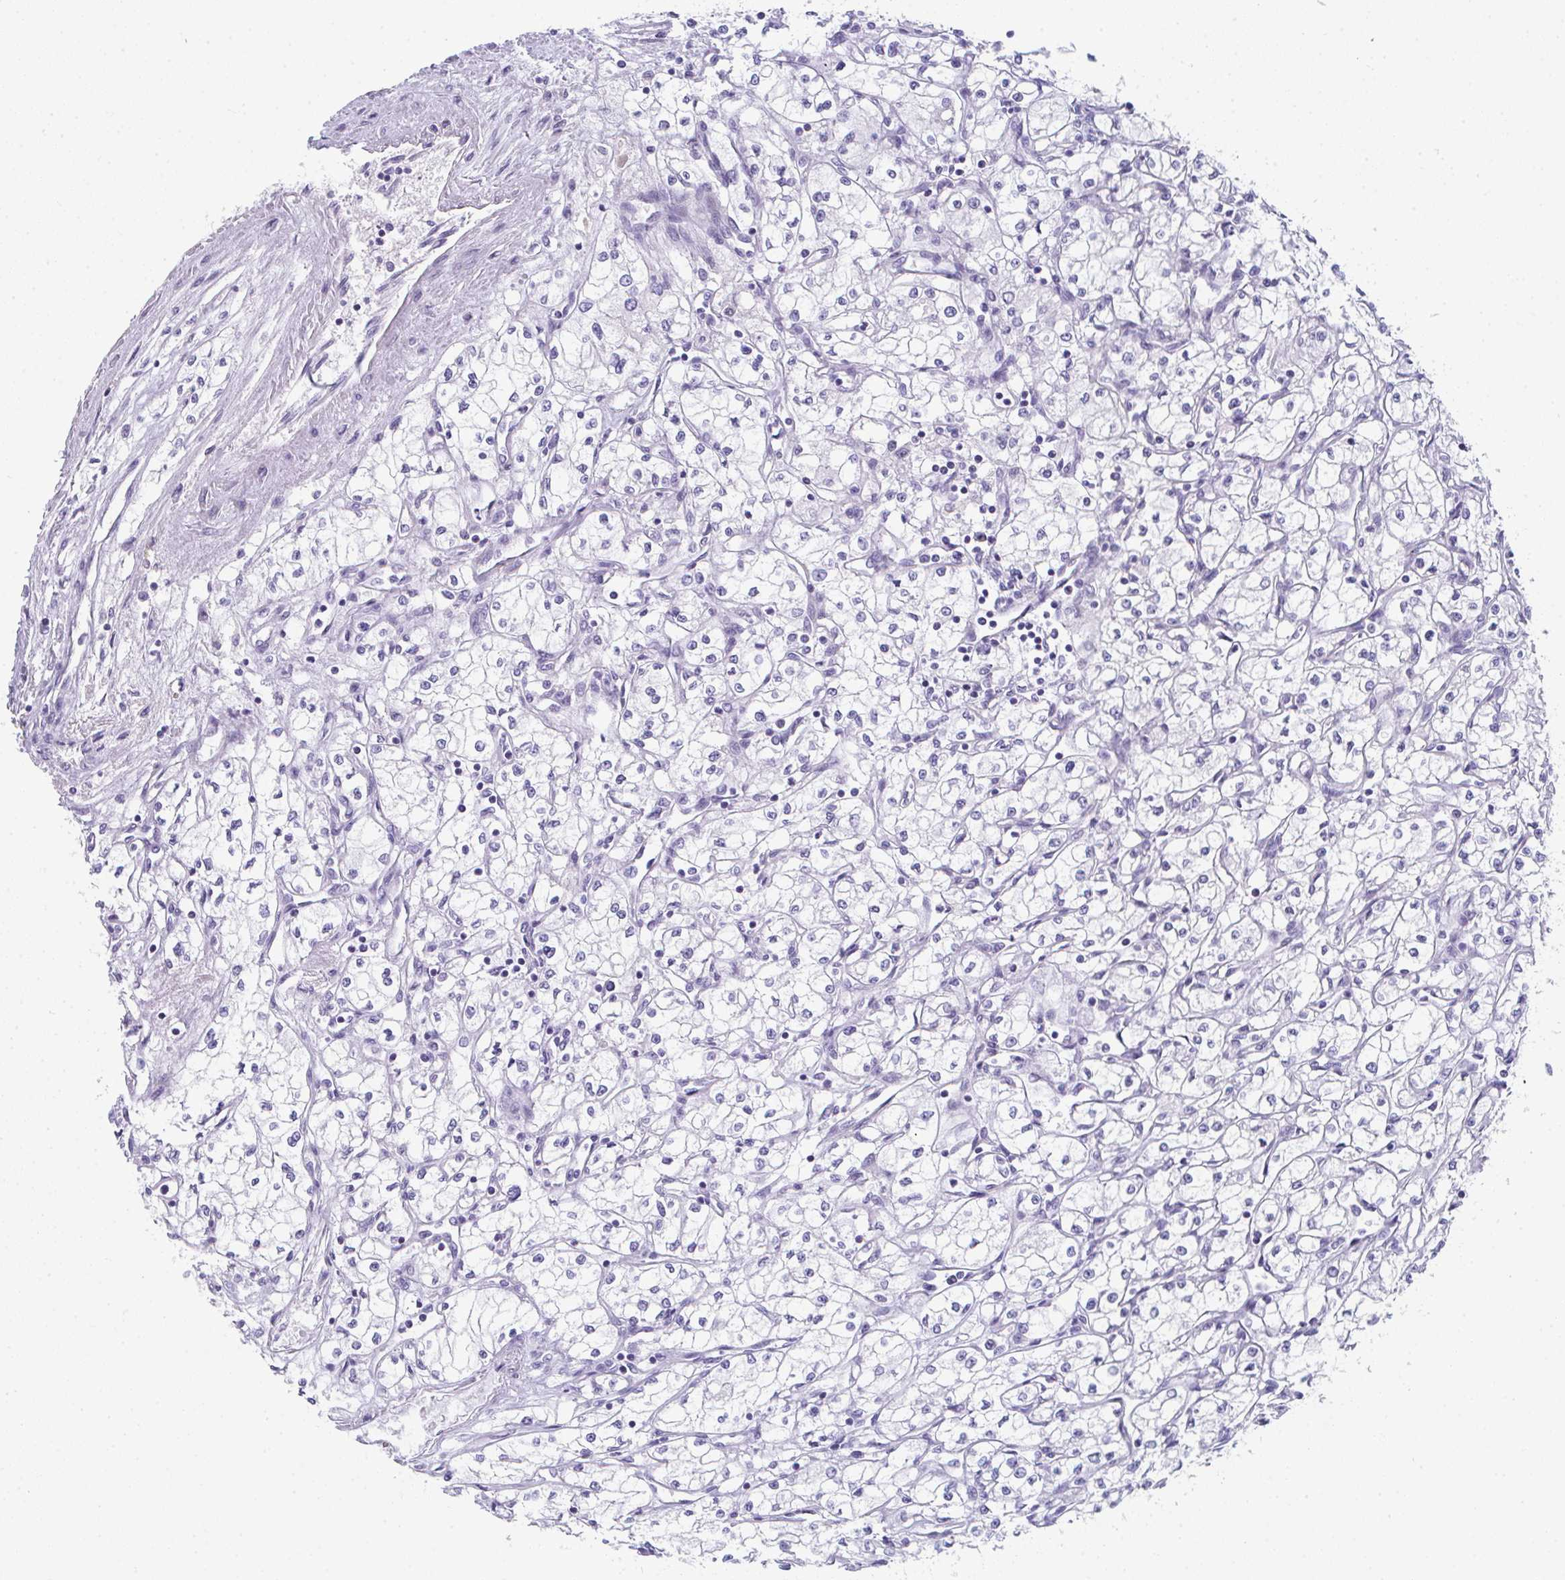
{"staining": {"intensity": "negative", "quantity": "none", "location": "none"}, "tissue": "renal cancer", "cell_type": "Tumor cells", "image_type": "cancer", "snomed": [{"axis": "morphology", "description": "Adenocarcinoma, NOS"}, {"axis": "topography", "description": "Kidney"}], "caption": "This is a photomicrograph of immunohistochemistry (IHC) staining of renal cancer, which shows no expression in tumor cells.", "gene": "TTC30B", "patient": {"sex": "male", "age": 59}}